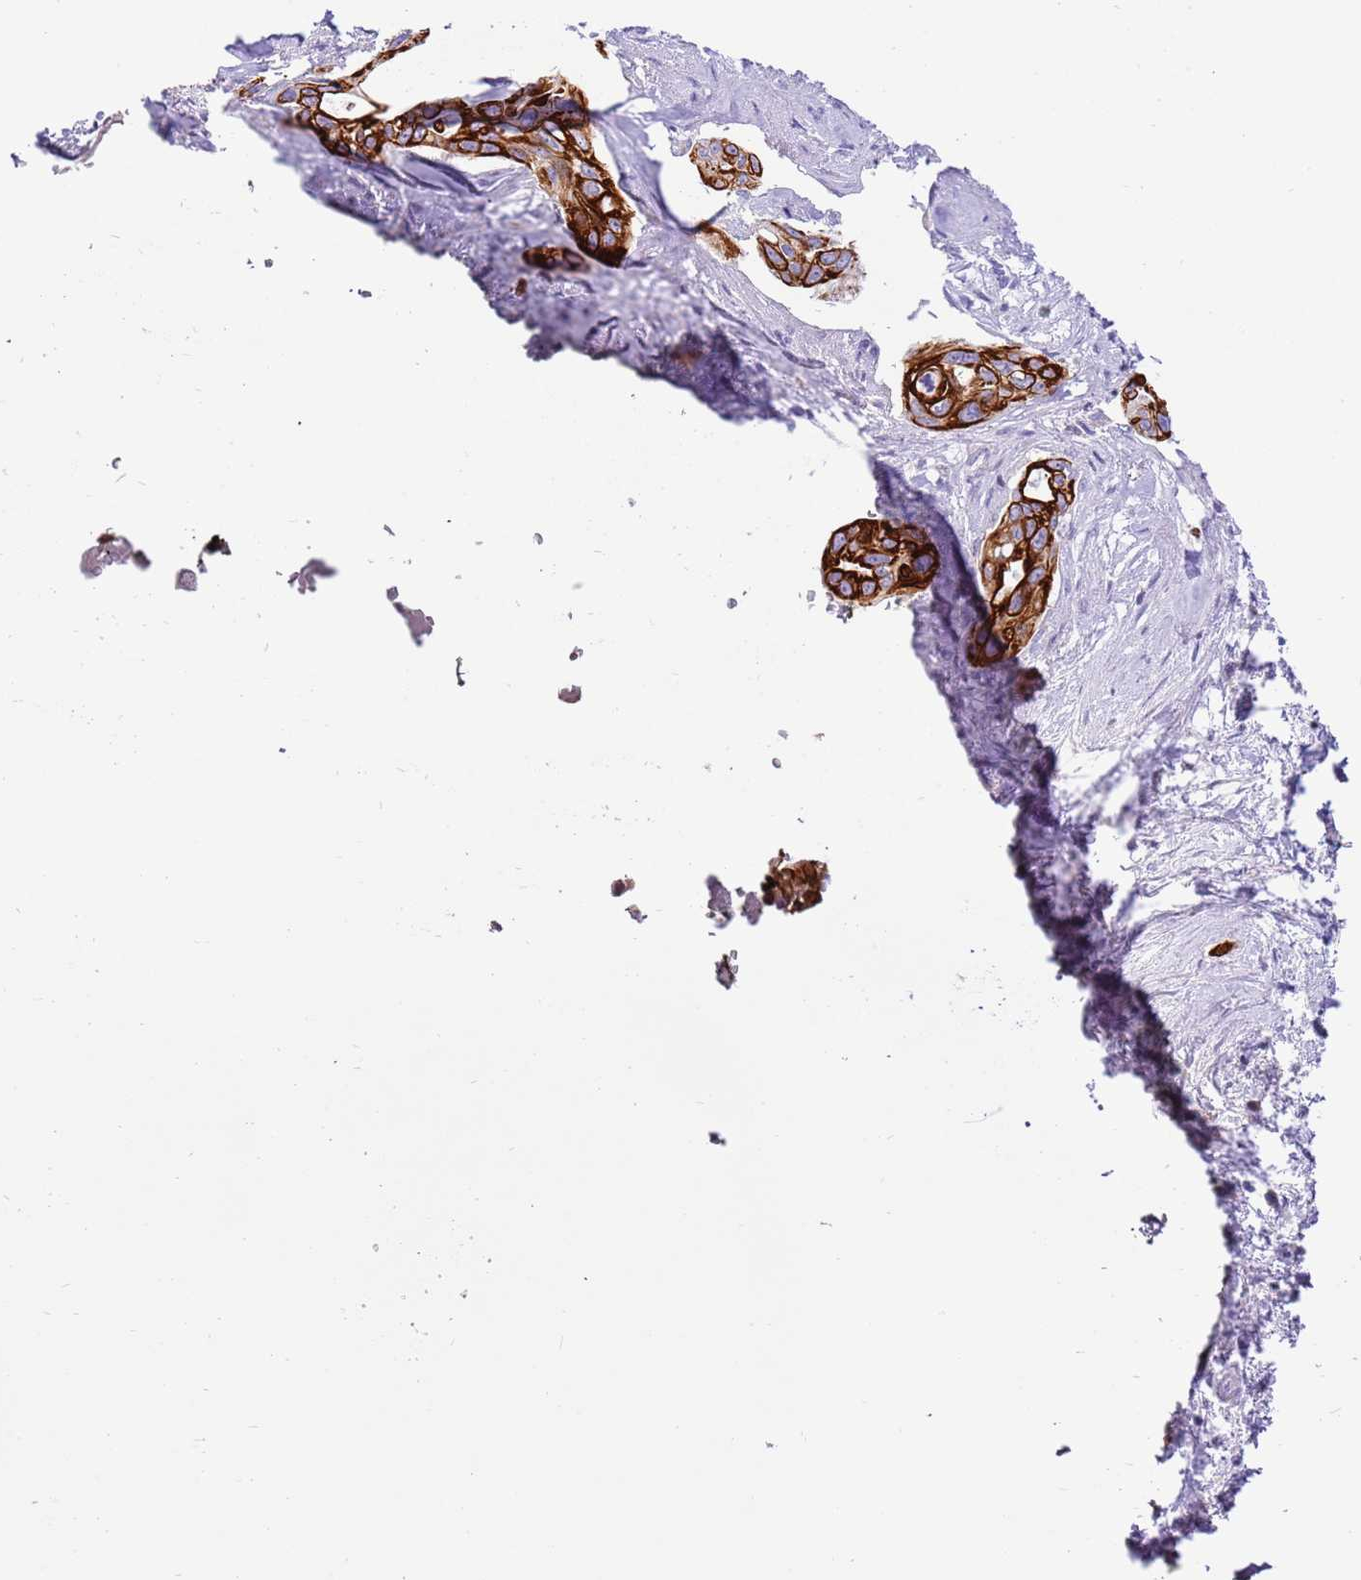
{"staining": {"intensity": "strong", "quantity": ">75%", "location": "cytoplasmic/membranous"}, "tissue": "pancreatic cancer", "cell_type": "Tumor cells", "image_type": "cancer", "snomed": [{"axis": "morphology", "description": "Adenocarcinoma, NOS"}, {"axis": "topography", "description": "Pancreas"}], "caption": "Protein expression analysis of adenocarcinoma (pancreatic) reveals strong cytoplasmic/membranous positivity in approximately >75% of tumor cells. The staining is performed using DAB brown chromogen to label protein expression. The nuclei are counter-stained blue using hematoxylin.", "gene": "R3HDM4", "patient": {"sex": "male", "age": 72}}